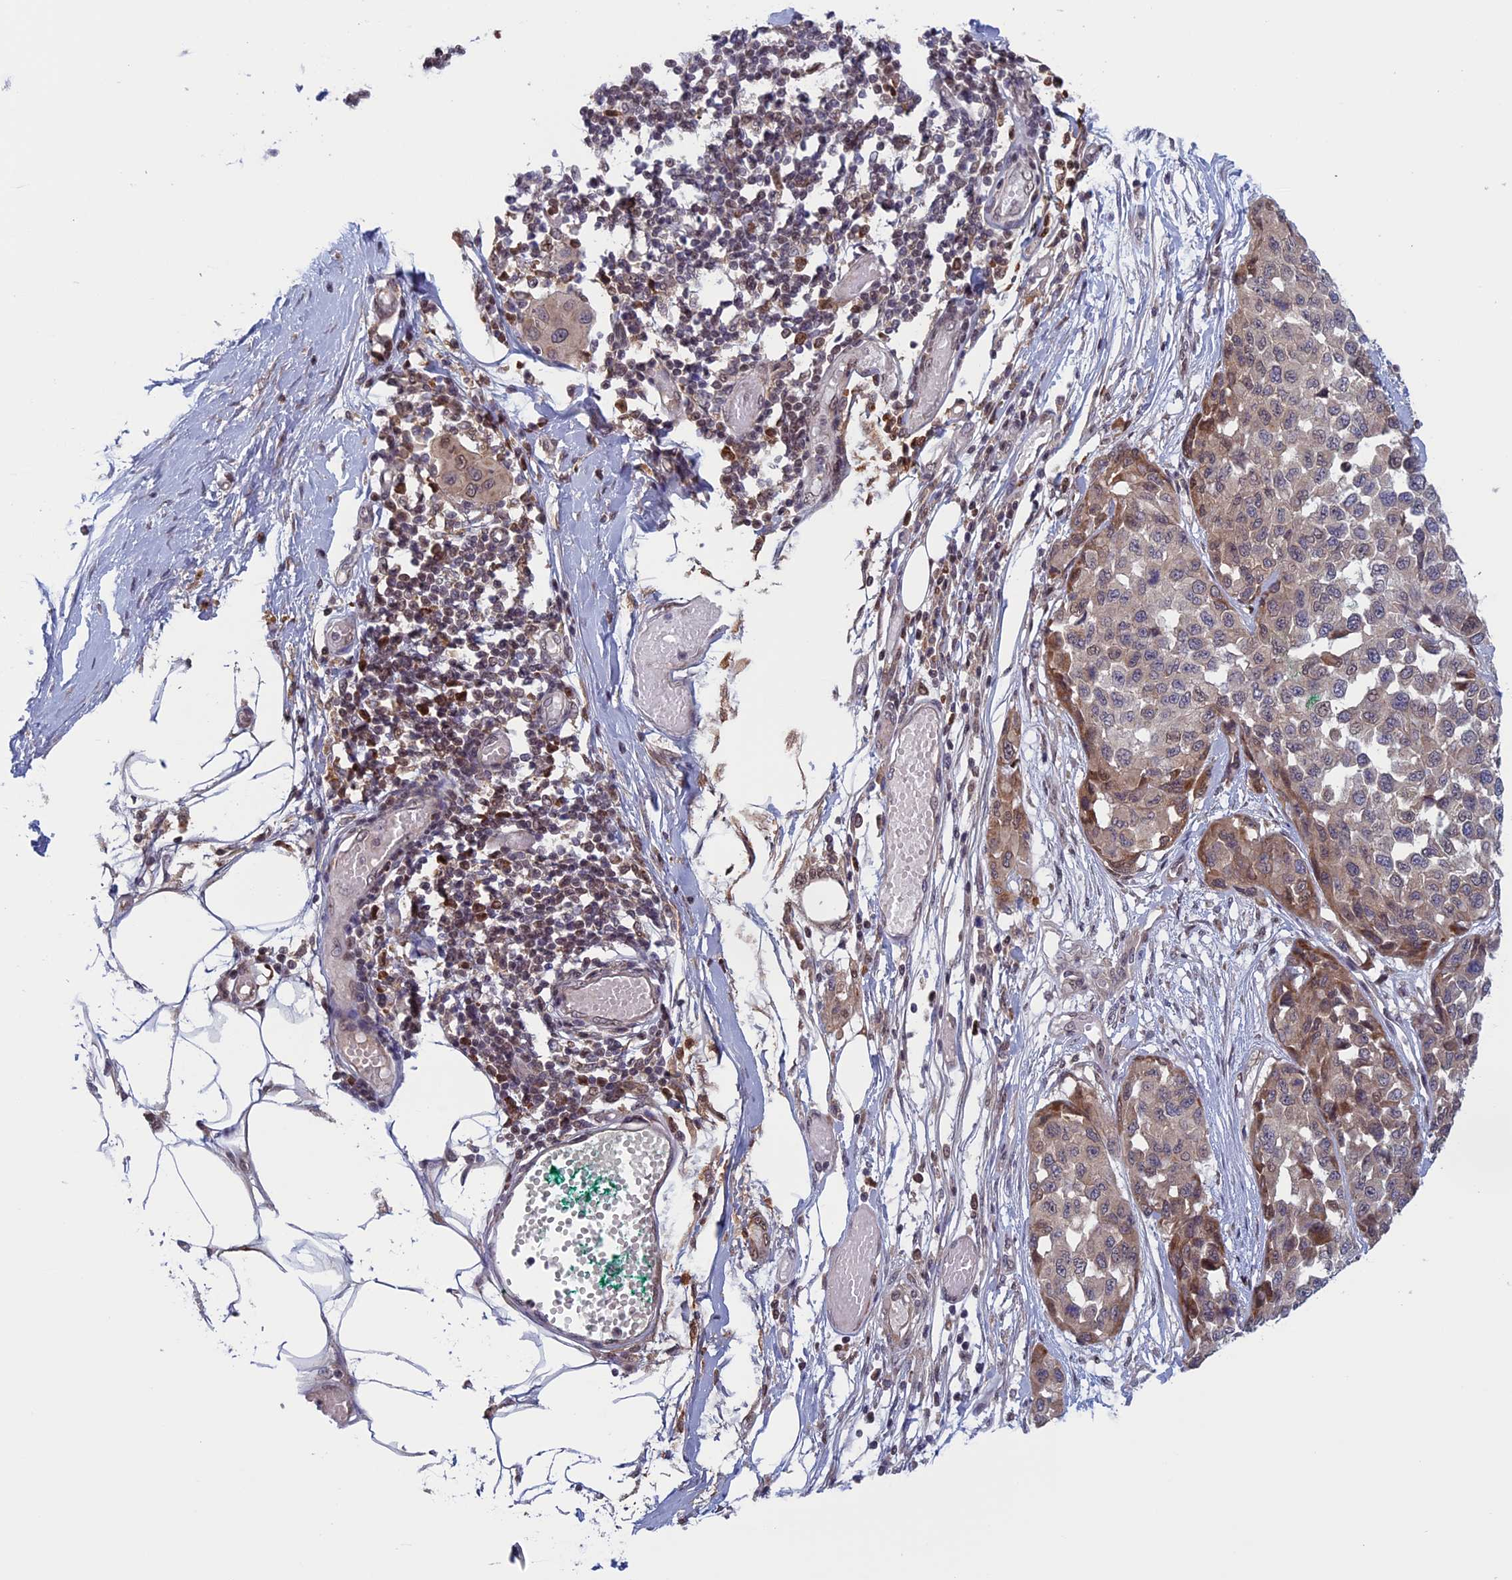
{"staining": {"intensity": "weak", "quantity": "25%-75%", "location": "cytoplasmic/membranous"}, "tissue": "melanoma", "cell_type": "Tumor cells", "image_type": "cancer", "snomed": [{"axis": "morphology", "description": "Normal tissue, NOS"}, {"axis": "morphology", "description": "Malignant melanoma, NOS"}, {"axis": "topography", "description": "Skin"}], "caption": "Immunohistochemistry micrograph of neoplastic tissue: human melanoma stained using IHC shows low levels of weak protein expression localized specifically in the cytoplasmic/membranous of tumor cells, appearing as a cytoplasmic/membranous brown color.", "gene": "FADS1", "patient": {"sex": "male", "age": 62}}